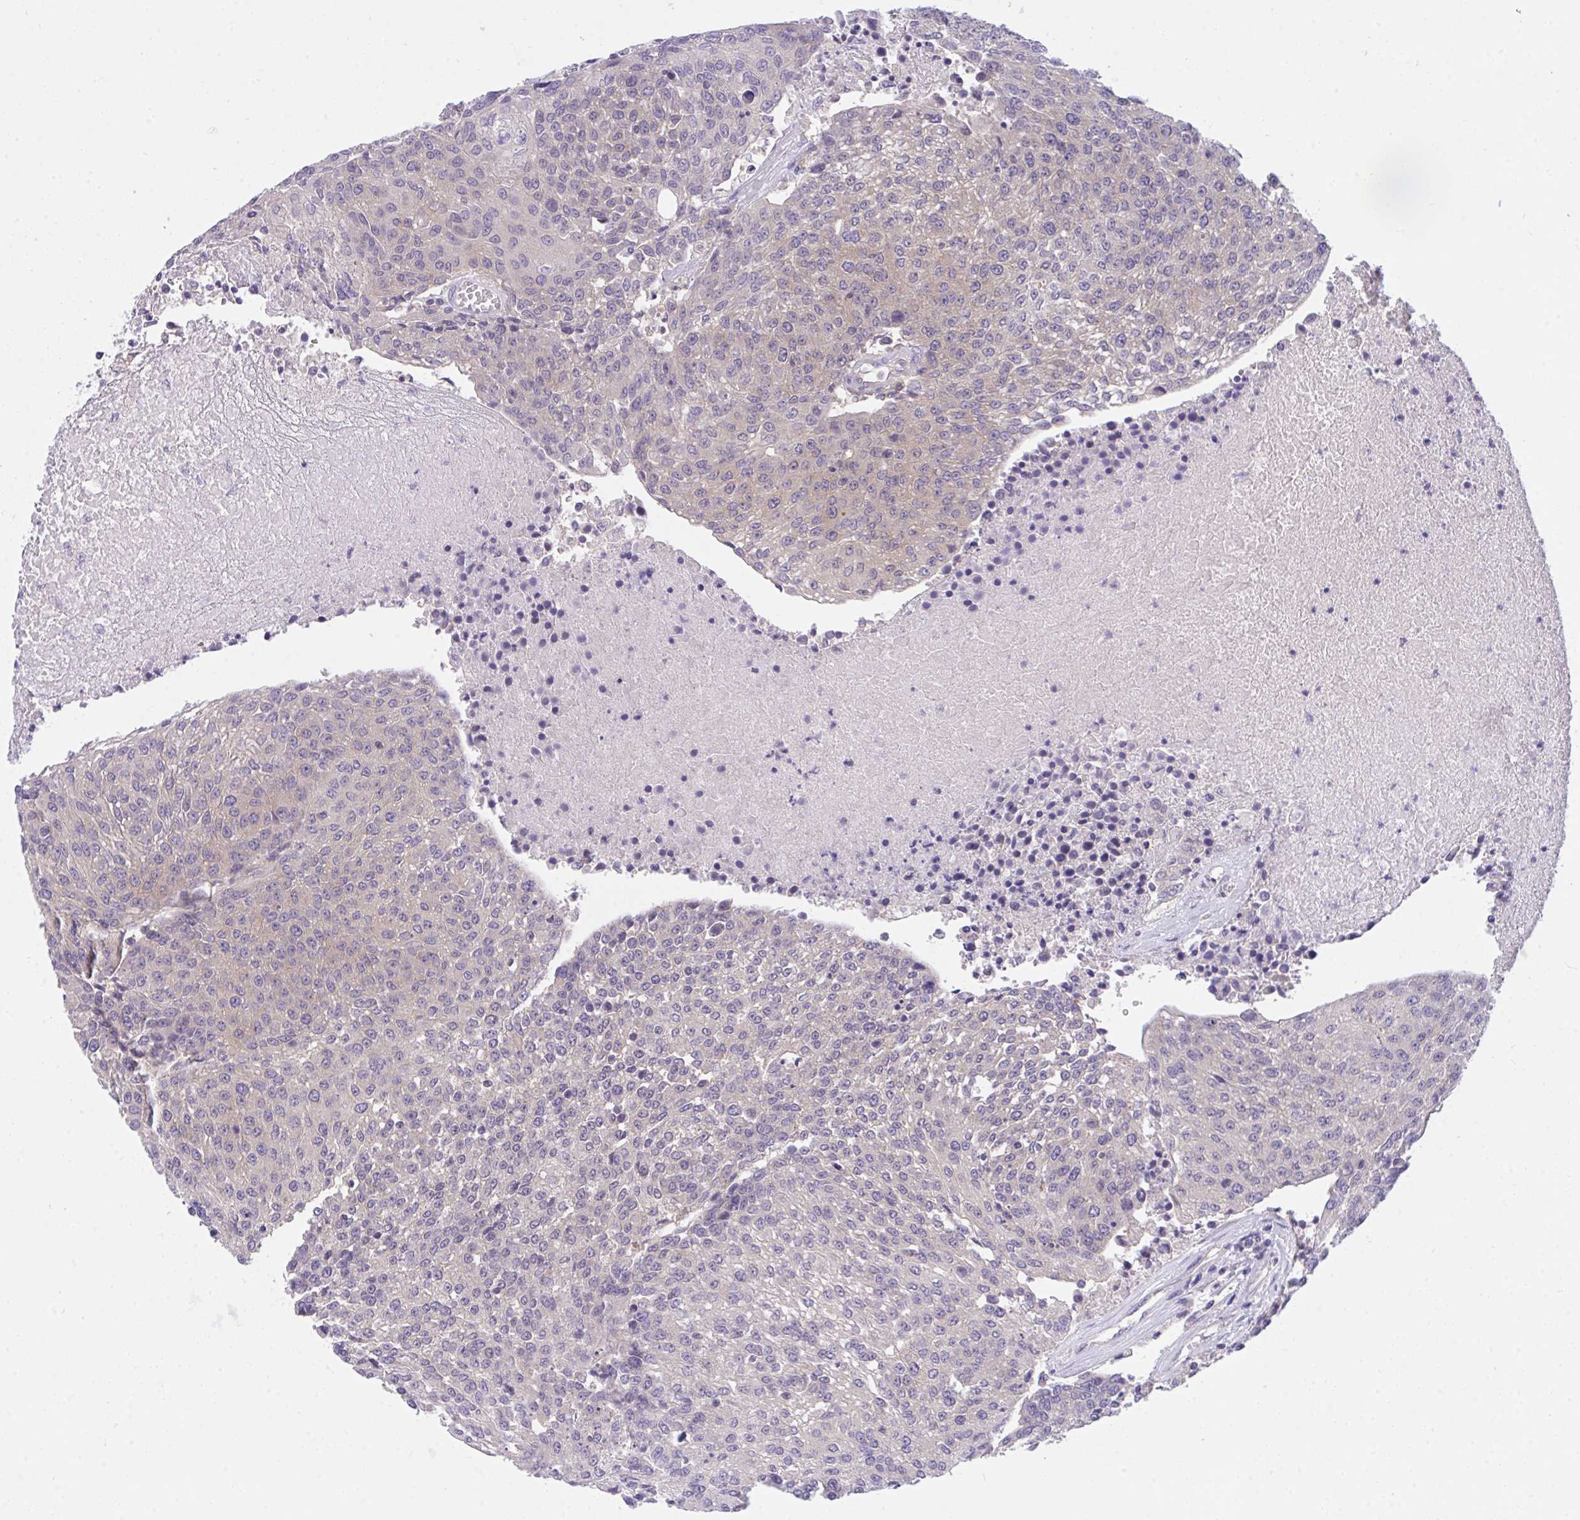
{"staining": {"intensity": "negative", "quantity": "none", "location": "none"}, "tissue": "urothelial cancer", "cell_type": "Tumor cells", "image_type": "cancer", "snomed": [{"axis": "morphology", "description": "Urothelial carcinoma, High grade"}, {"axis": "topography", "description": "Urinary bladder"}], "caption": "There is no significant expression in tumor cells of urothelial cancer. (Immunohistochemistry, brightfield microscopy, high magnification).", "gene": "TLN2", "patient": {"sex": "female", "age": 85}}